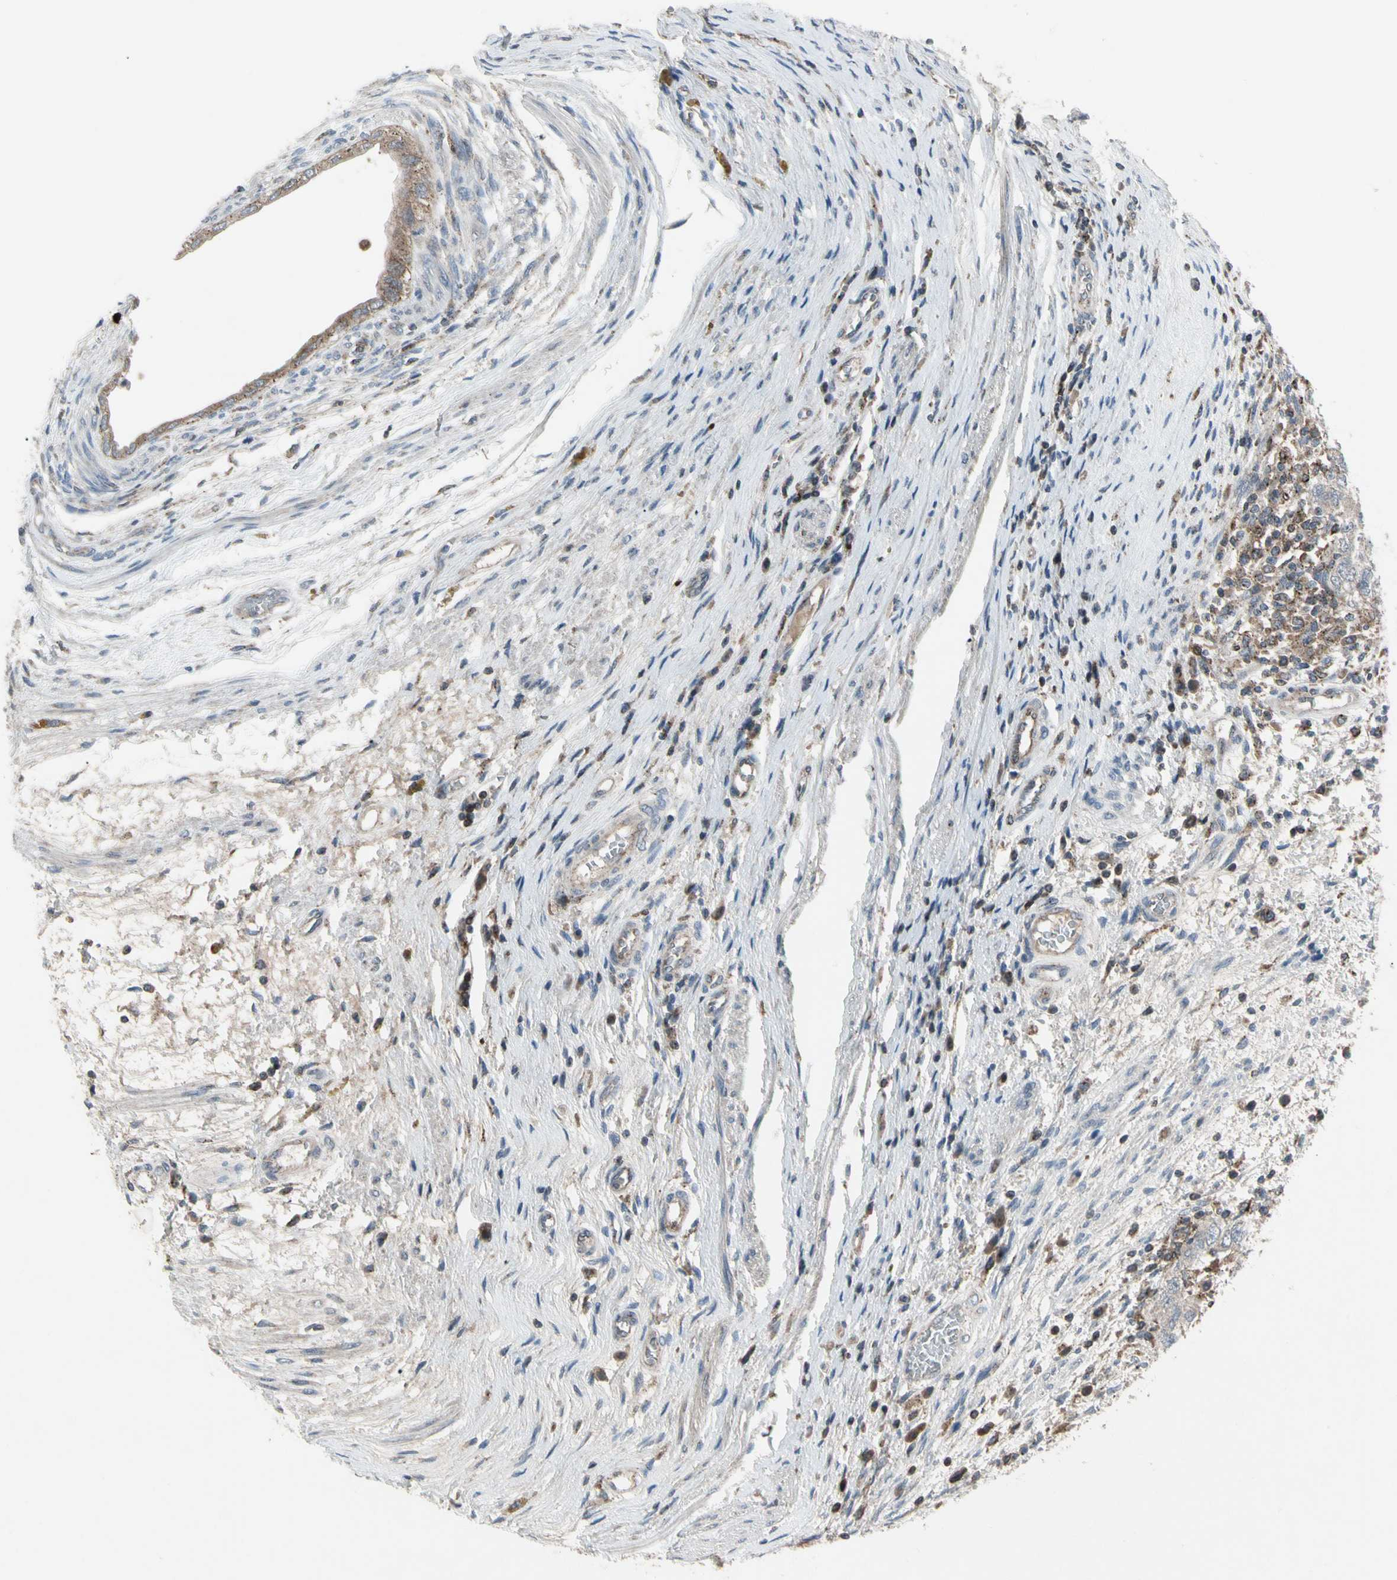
{"staining": {"intensity": "weak", "quantity": "<25%", "location": "cytoplasmic/membranous"}, "tissue": "testis cancer", "cell_type": "Tumor cells", "image_type": "cancer", "snomed": [{"axis": "morphology", "description": "Carcinoma, Embryonal, NOS"}, {"axis": "topography", "description": "Testis"}], "caption": "Immunohistochemistry (IHC) image of embryonal carcinoma (testis) stained for a protein (brown), which displays no expression in tumor cells.", "gene": "NMI", "patient": {"sex": "male", "age": 26}}